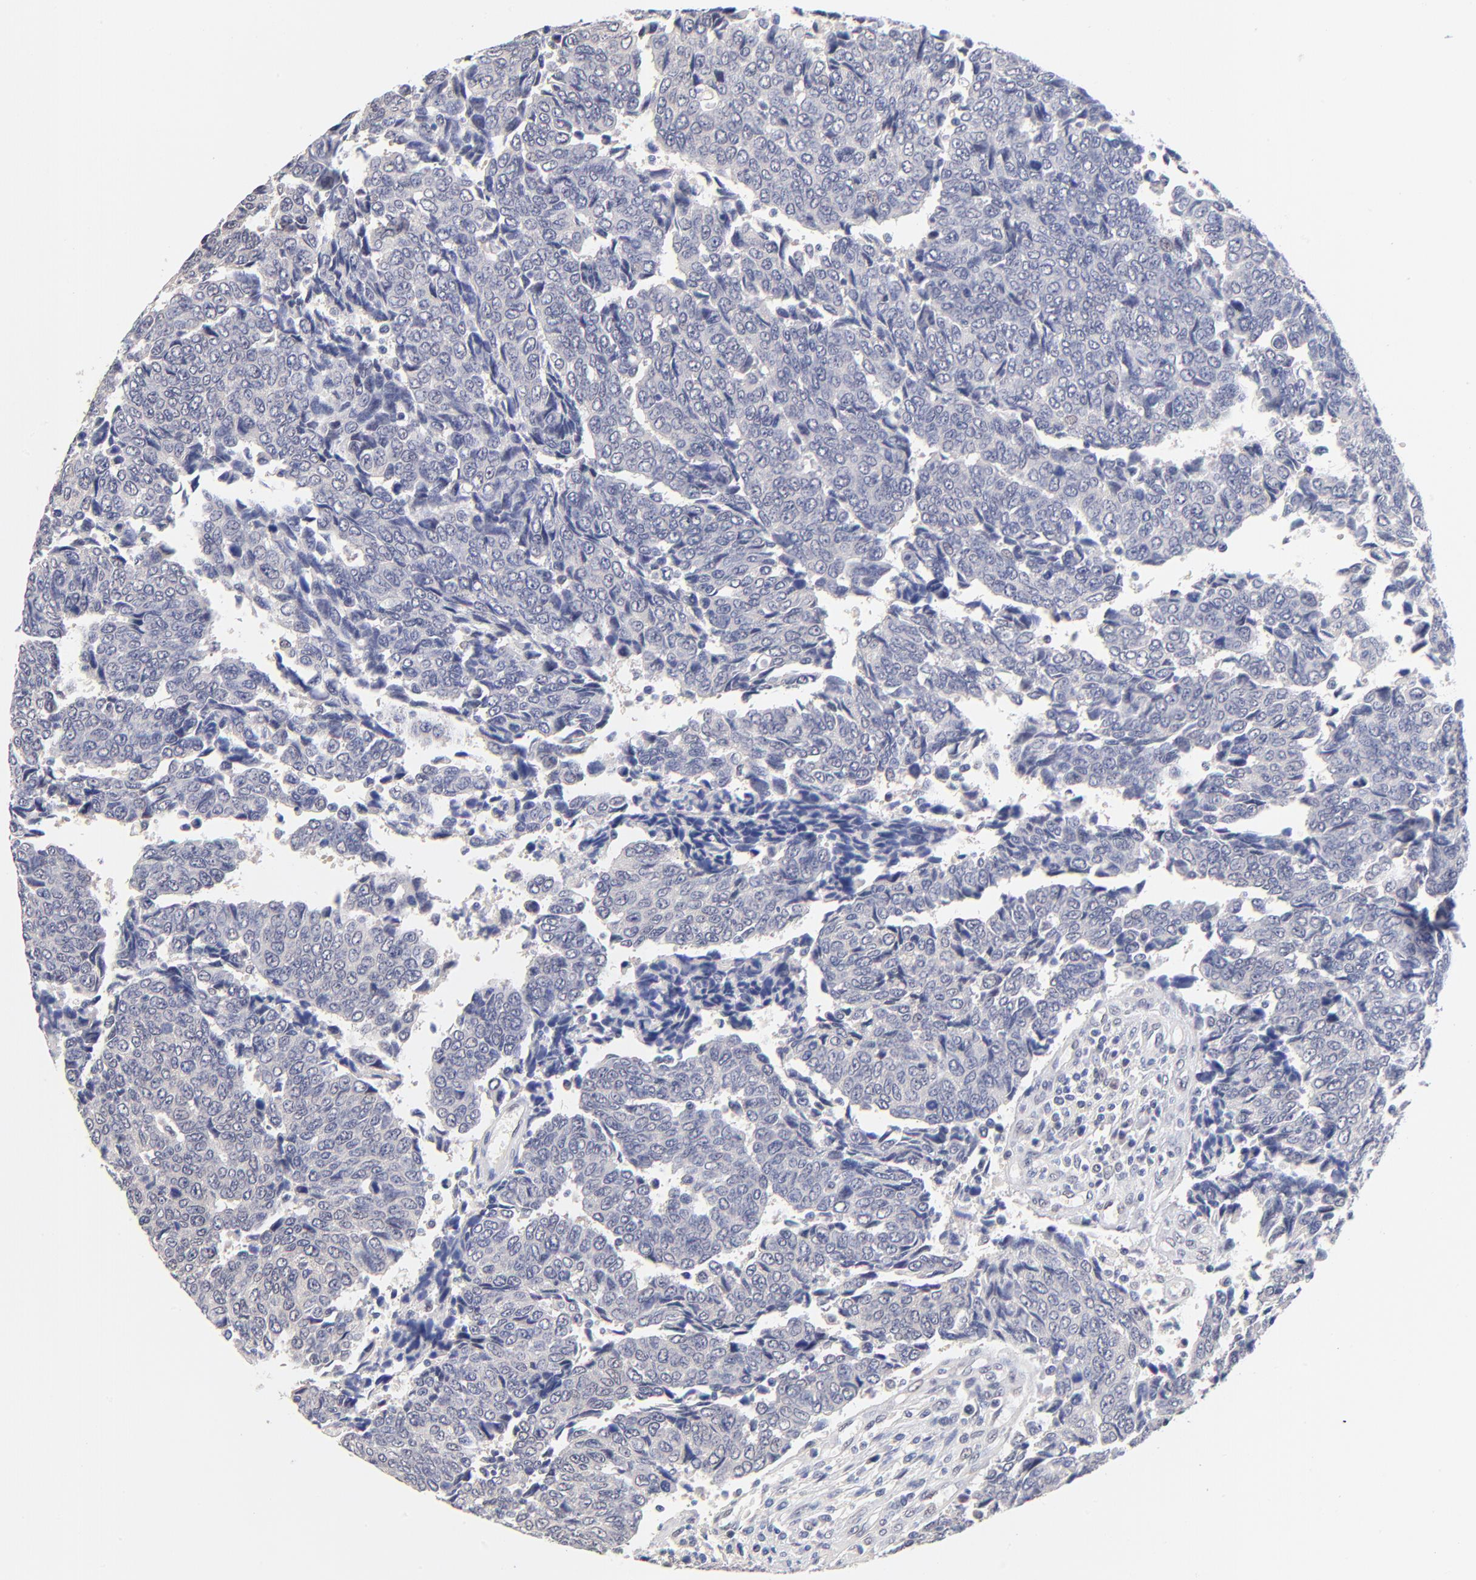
{"staining": {"intensity": "negative", "quantity": "none", "location": "none"}, "tissue": "urothelial cancer", "cell_type": "Tumor cells", "image_type": "cancer", "snomed": [{"axis": "morphology", "description": "Urothelial carcinoma, High grade"}, {"axis": "topography", "description": "Urinary bladder"}], "caption": "DAB immunohistochemical staining of urothelial cancer displays no significant positivity in tumor cells.", "gene": "TXNL1", "patient": {"sex": "male", "age": 86}}